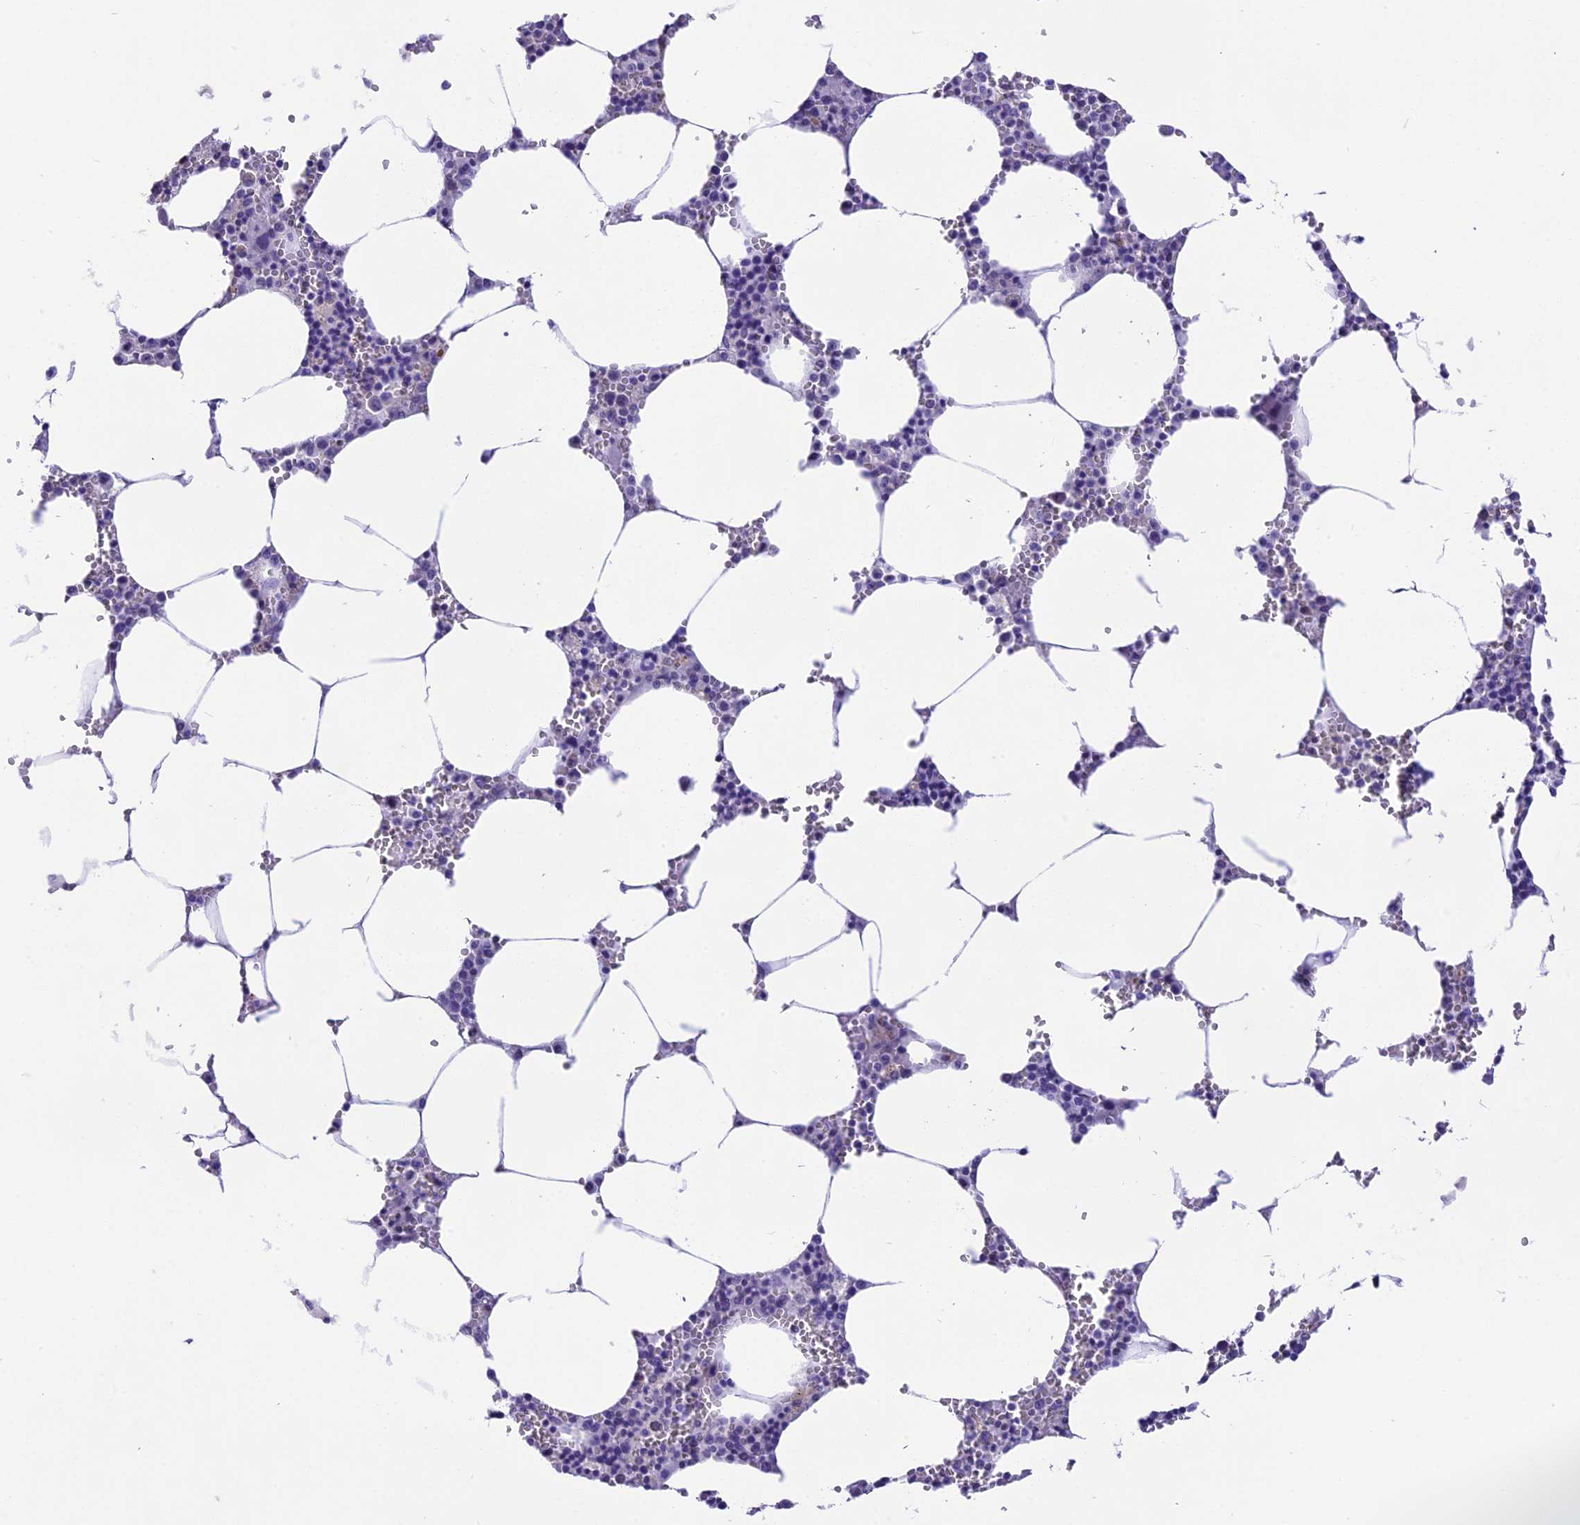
{"staining": {"intensity": "negative", "quantity": "none", "location": "none"}, "tissue": "bone marrow", "cell_type": "Hematopoietic cells", "image_type": "normal", "snomed": [{"axis": "morphology", "description": "Normal tissue, NOS"}, {"axis": "topography", "description": "Bone marrow"}], "caption": "Histopathology image shows no significant protein expression in hematopoietic cells of normal bone marrow. (DAB (3,3'-diaminobenzidine) immunohistochemistry (IHC) visualized using brightfield microscopy, high magnification).", "gene": "PRR15", "patient": {"sex": "male", "age": 70}}